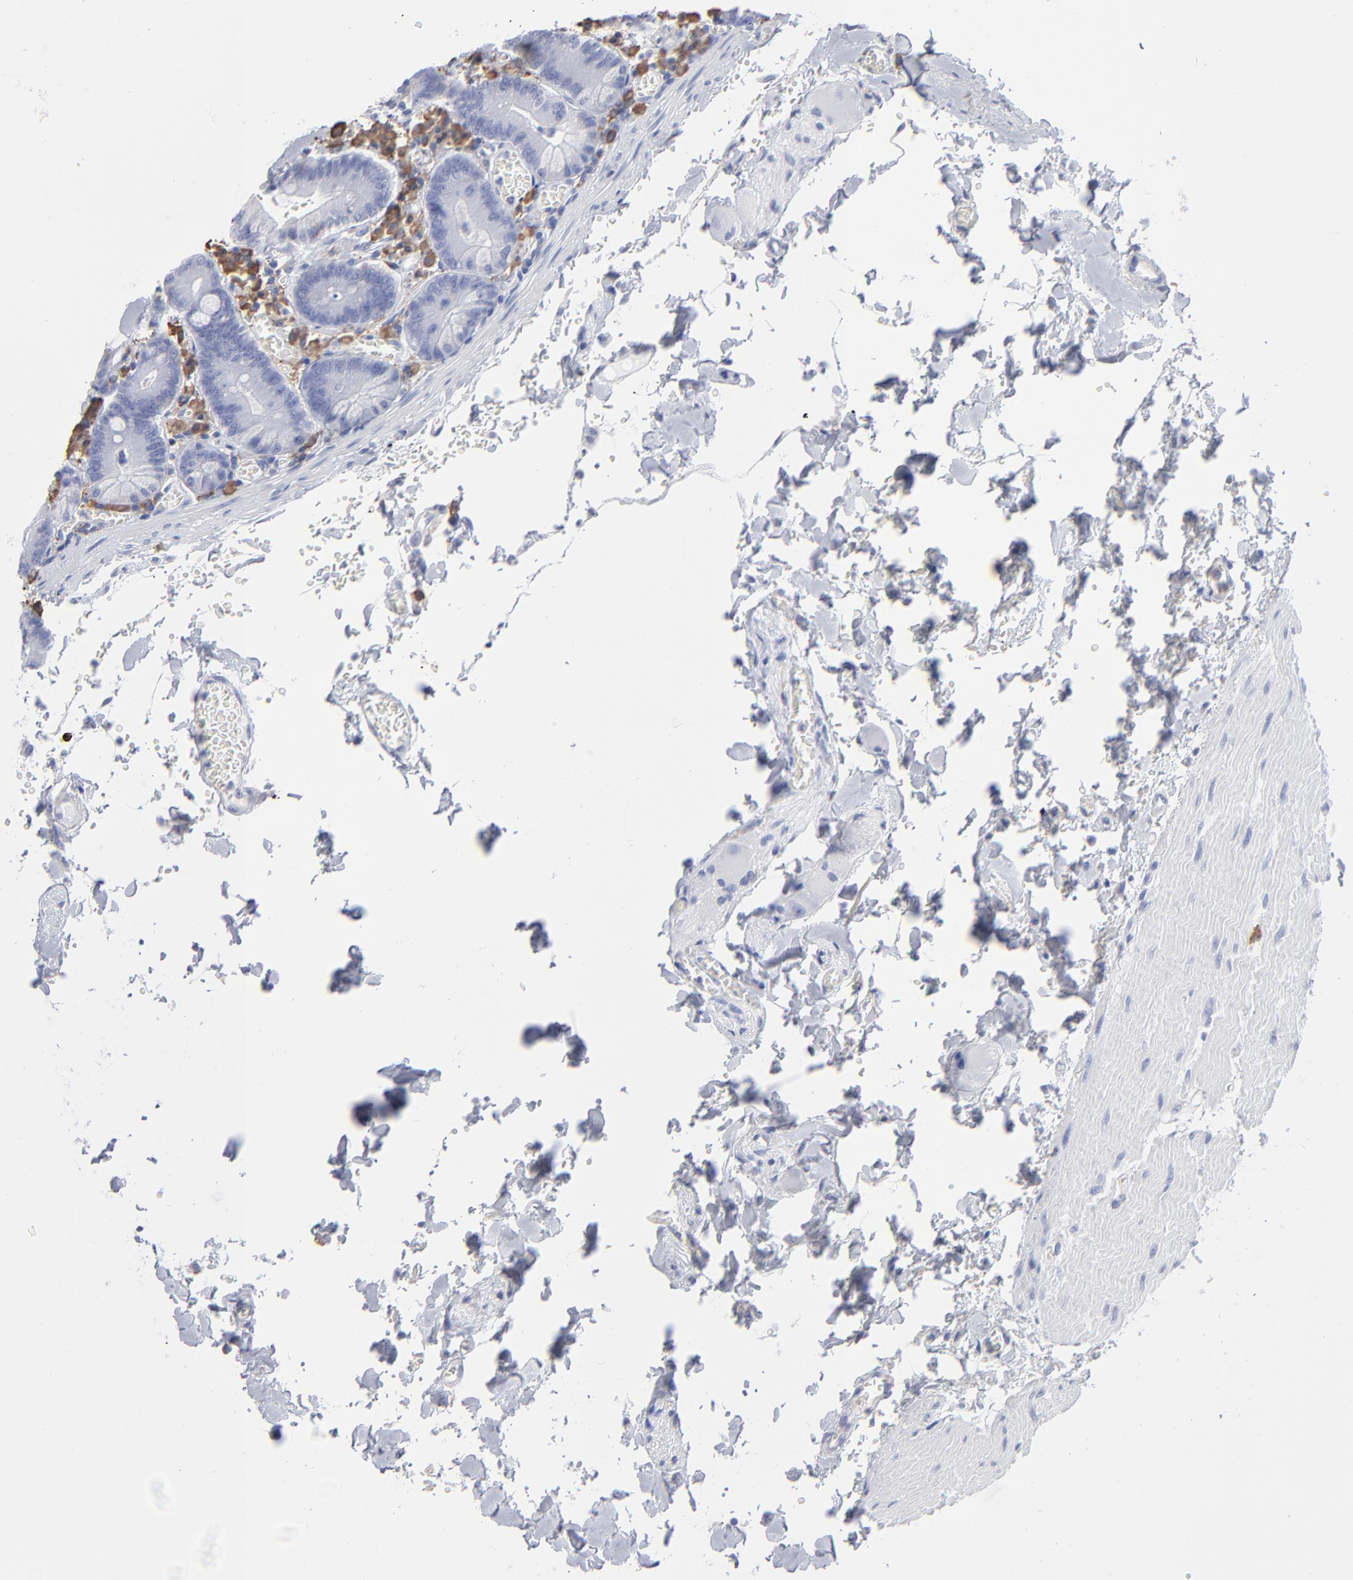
{"staining": {"intensity": "negative", "quantity": "none", "location": "none"}, "tissue": "small intestine", "cell_type": "Glandular cells", "image_type": "normal", "snomed": [{"axis": "morphology", "description": "Normal tissue, NOS"}, {"axis": "topography", "description": "Small intestine"}], "caption": "This is an IHC histopathology image of normal human small intestine. There is no staining in glandular cells.", "gene": "LAT2", "patient": {"sex": "male", "age": 71}}